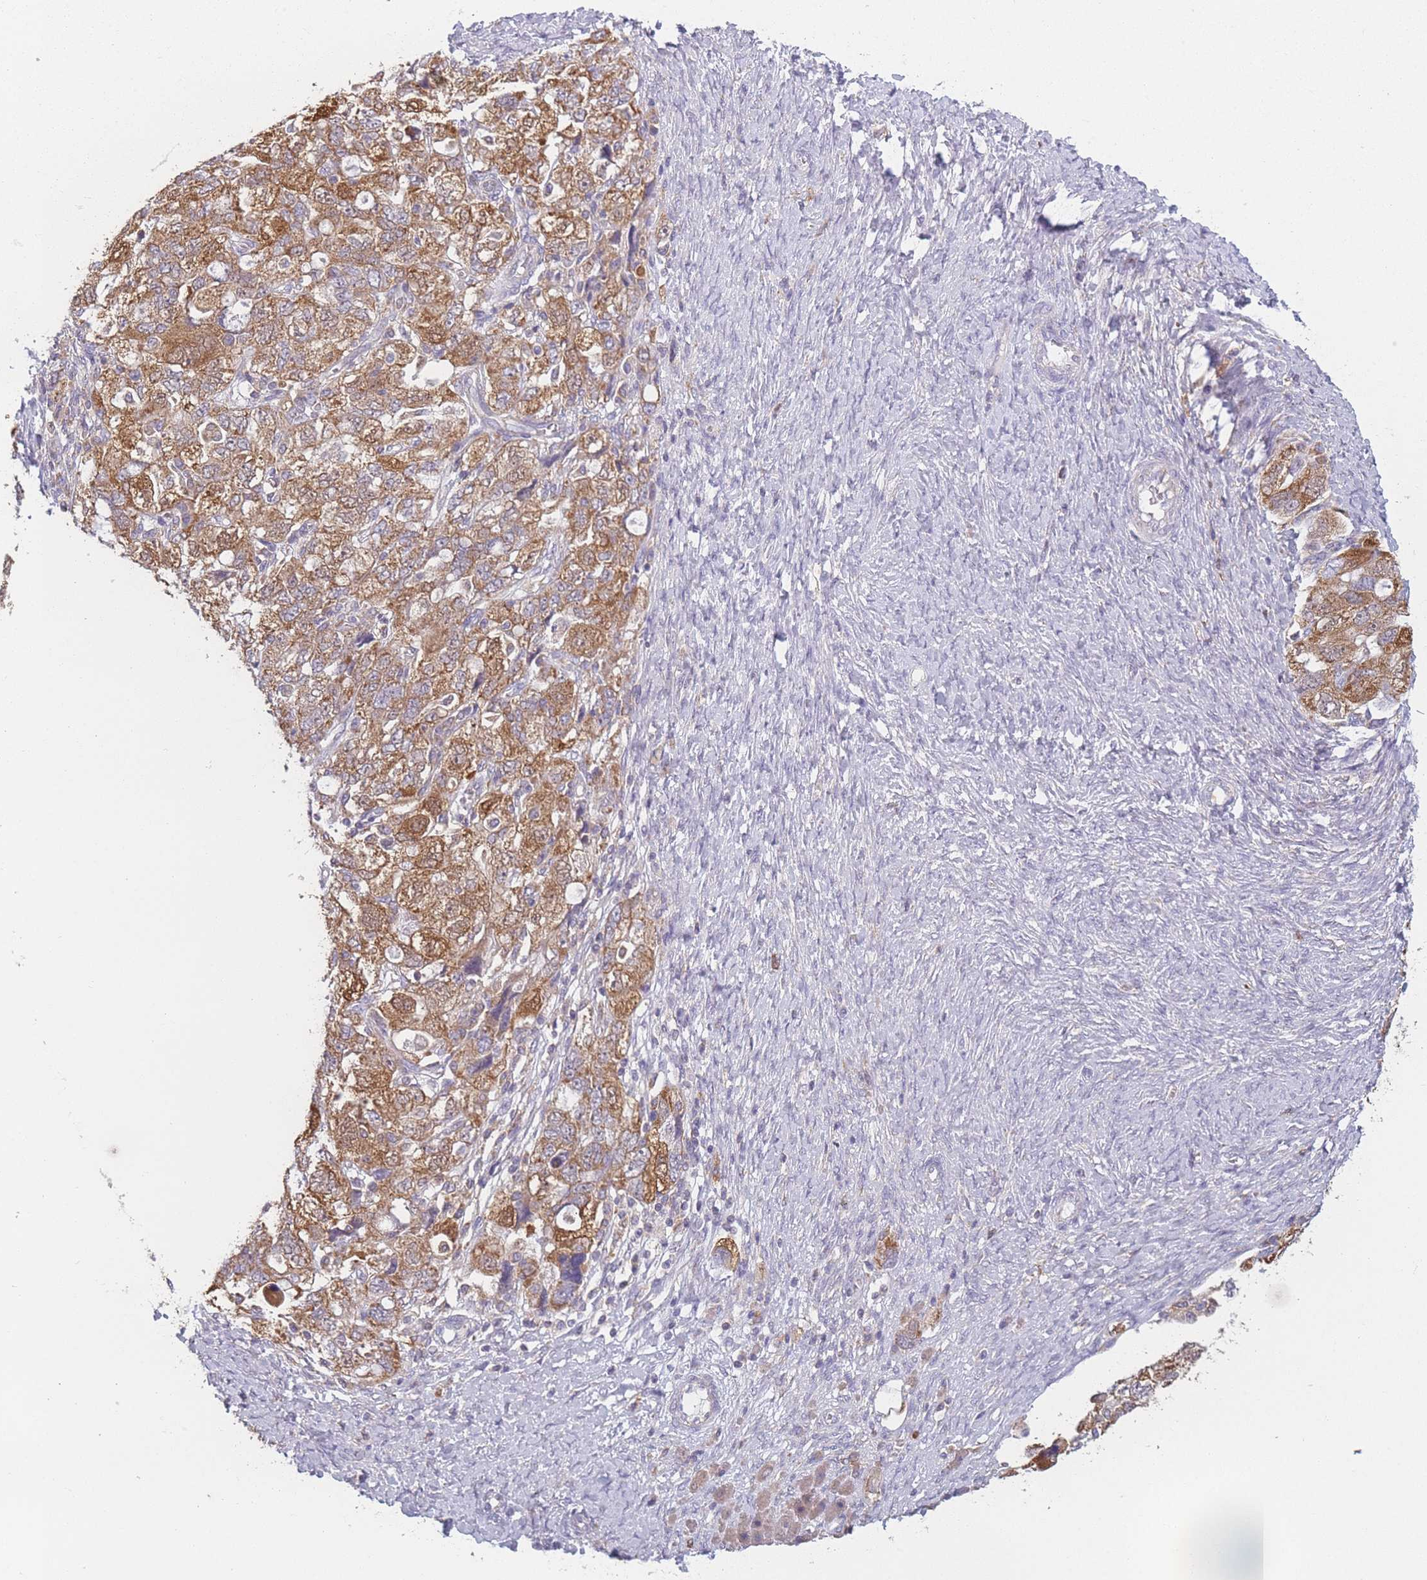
{"staining": {"intensity": "moderate", "quantity": ">75%", "location": "cytoplasmic/membranous"}, "tissue": "ovarian cancer", "cell_type": "Tumor cells", "image_type": "cancer", "snomed": [{"axis": "morphology", "description": "Carcinoma, NOS"}, {"axis": "morphology", "description": "Cystadenocarcinoma, serous, NOS"}, {"axis": "topography", "description": "Ovary"}], "caption": "Brown immunohistochemical staining in ovarian cancer (carcinoma) shows moderate cytoplasmic/membranous expression in about >75% of tumor cells. Immunohistochemistry stains the protein of interest in brown and the nuclei are stained blue.", "gene": "PRAM1", "patient": {"sex": "female", "age": 69}}